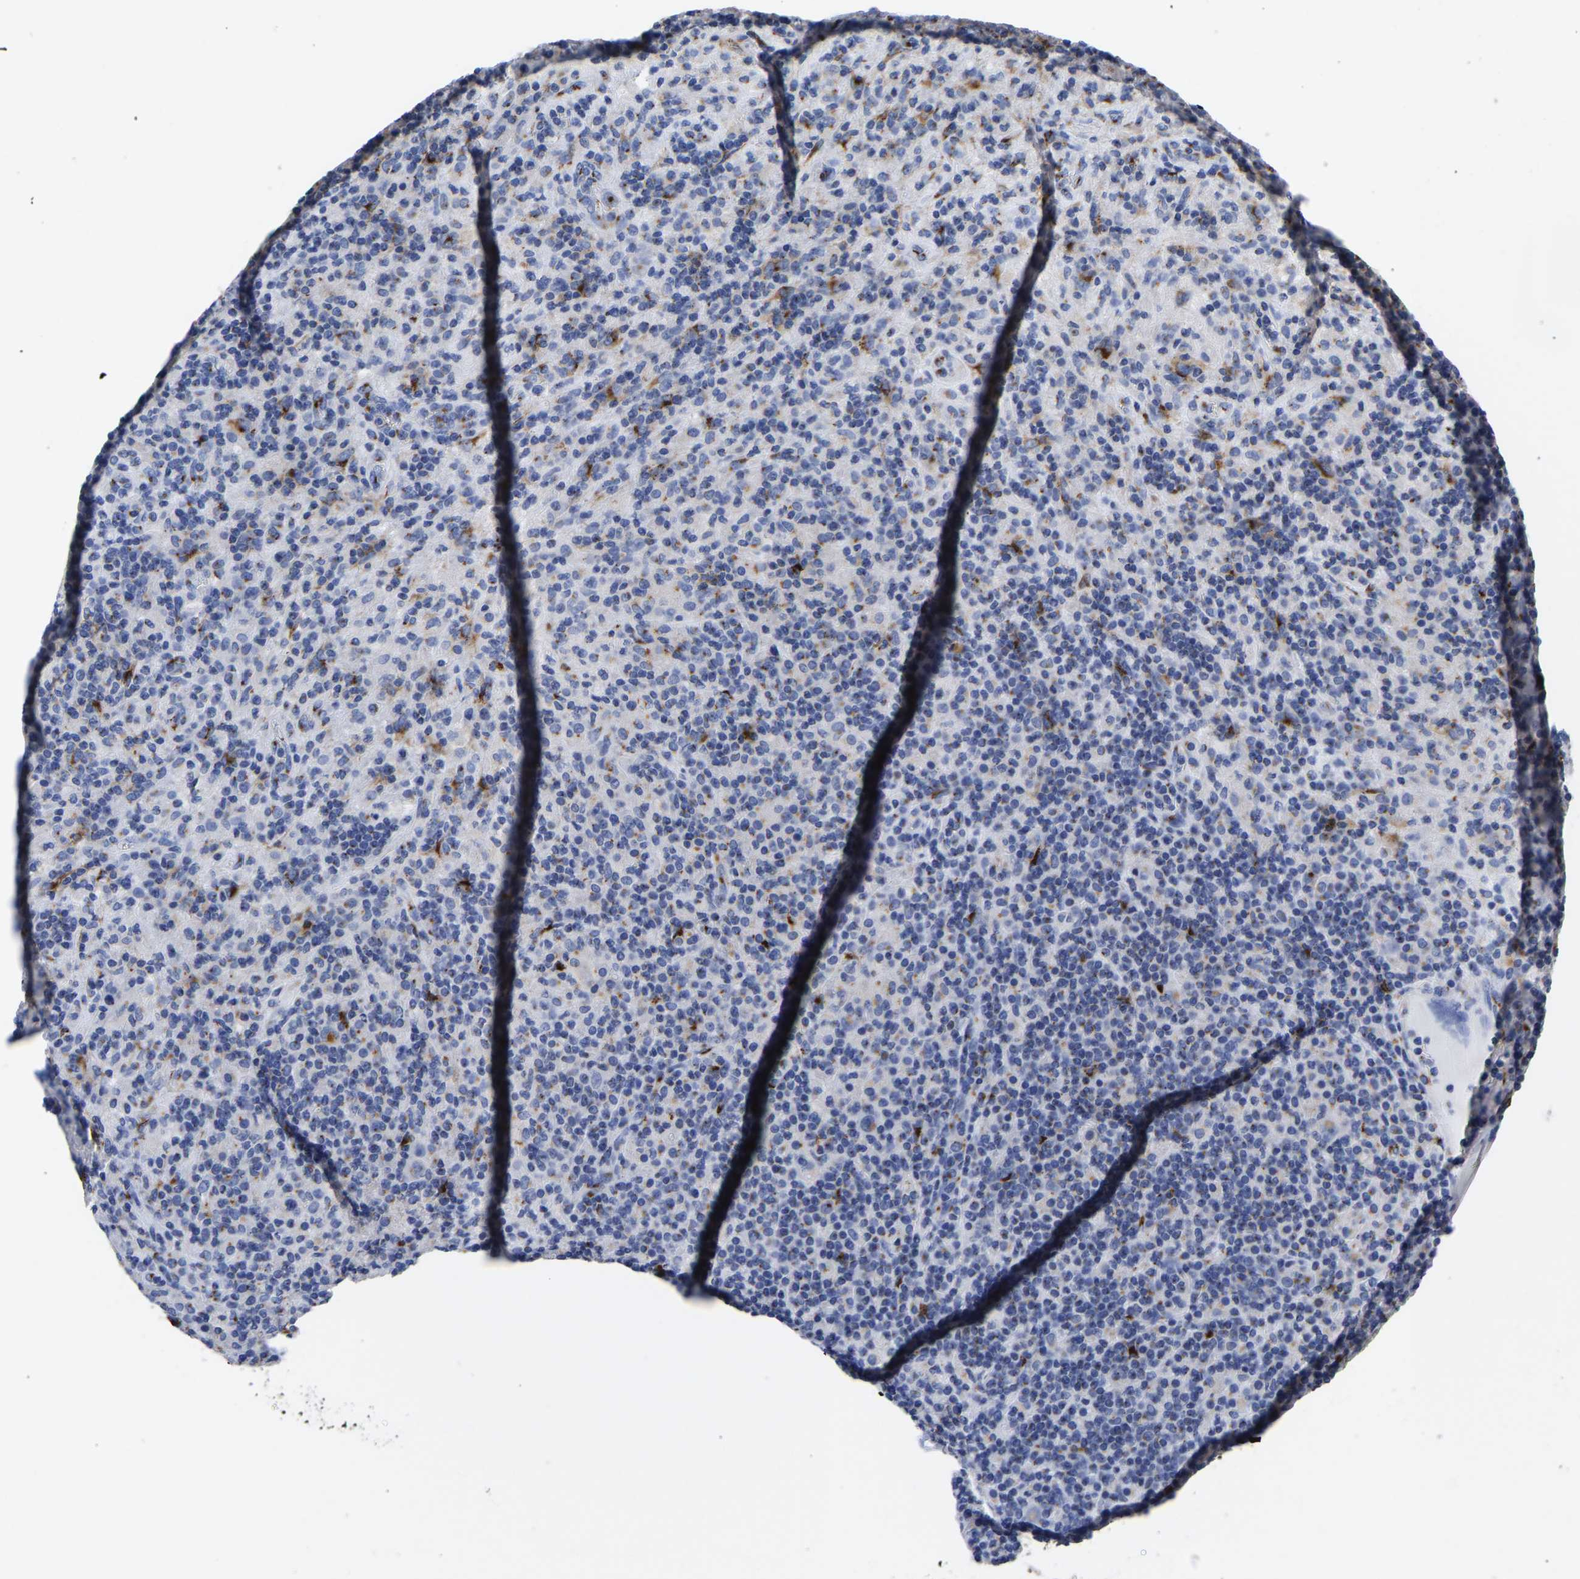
{"staining": {"intensity": "moderate", "quantity": "<25%", "location": "cytoplasmic/membranous"}, "tissue": "lymphoma", "cell_type": "Tumor cells", "image_type": "cancer", "snomed": [{"axis": "morphology", "description": "Hodgkin's disease, NOS"}, {"axis": "topography", "description": "Lymph node"}], "caption": "DAB immunohistochemical staining of Hodgkin's disease exhibits moderate cytoplasmic/membranous protein staining in approximately <25% of tumor cells. The staining is performed using DAB brown chromogen to label protein expression. The nuclei are counter-stained blue using hematoxylin.", "gene": "TMEM87A", "patient": {"sex": "male", "age": 70}}